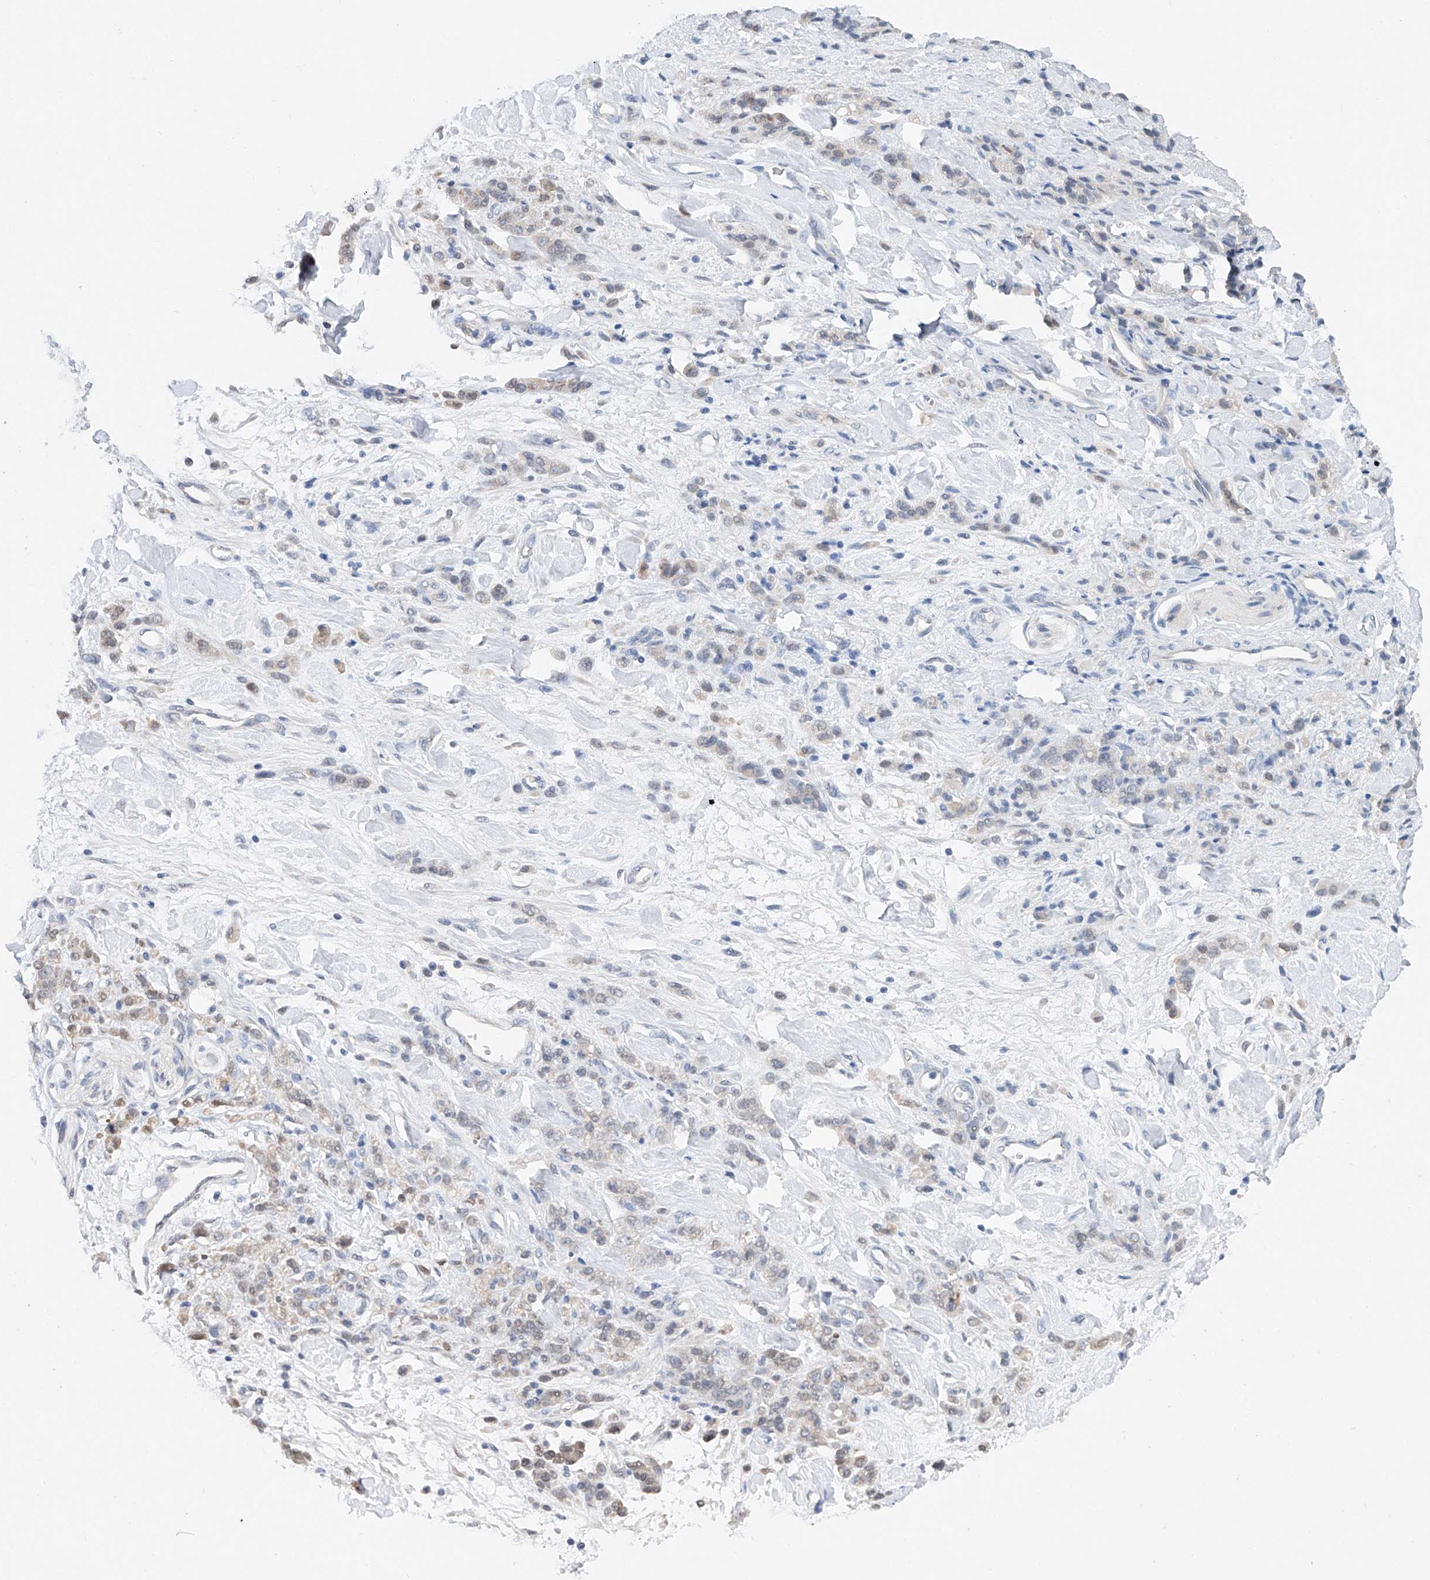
{"staining": {"intensity": "weak", "quantity": "<25%", "location": "cytoplasmic/membranous"}, "tissue": "stomach cancer", "cell_type": "Tumor cells", "image_type": "cancer", "snomed": [{"axis": "morphology", "description": "Normal tissue, NOS"}, {"axis": "morphology", "description": "Adenocarcinoma, NOS"}, {"axis": "topography", "description": "Stomach"}], "caption": "Stomach cancer stained for a protein using immunohistochemistry (IHC) reveals no positivity tumor cells.", "gene": "FUCA2", "patient": {"sex": "male", "age": 82}}